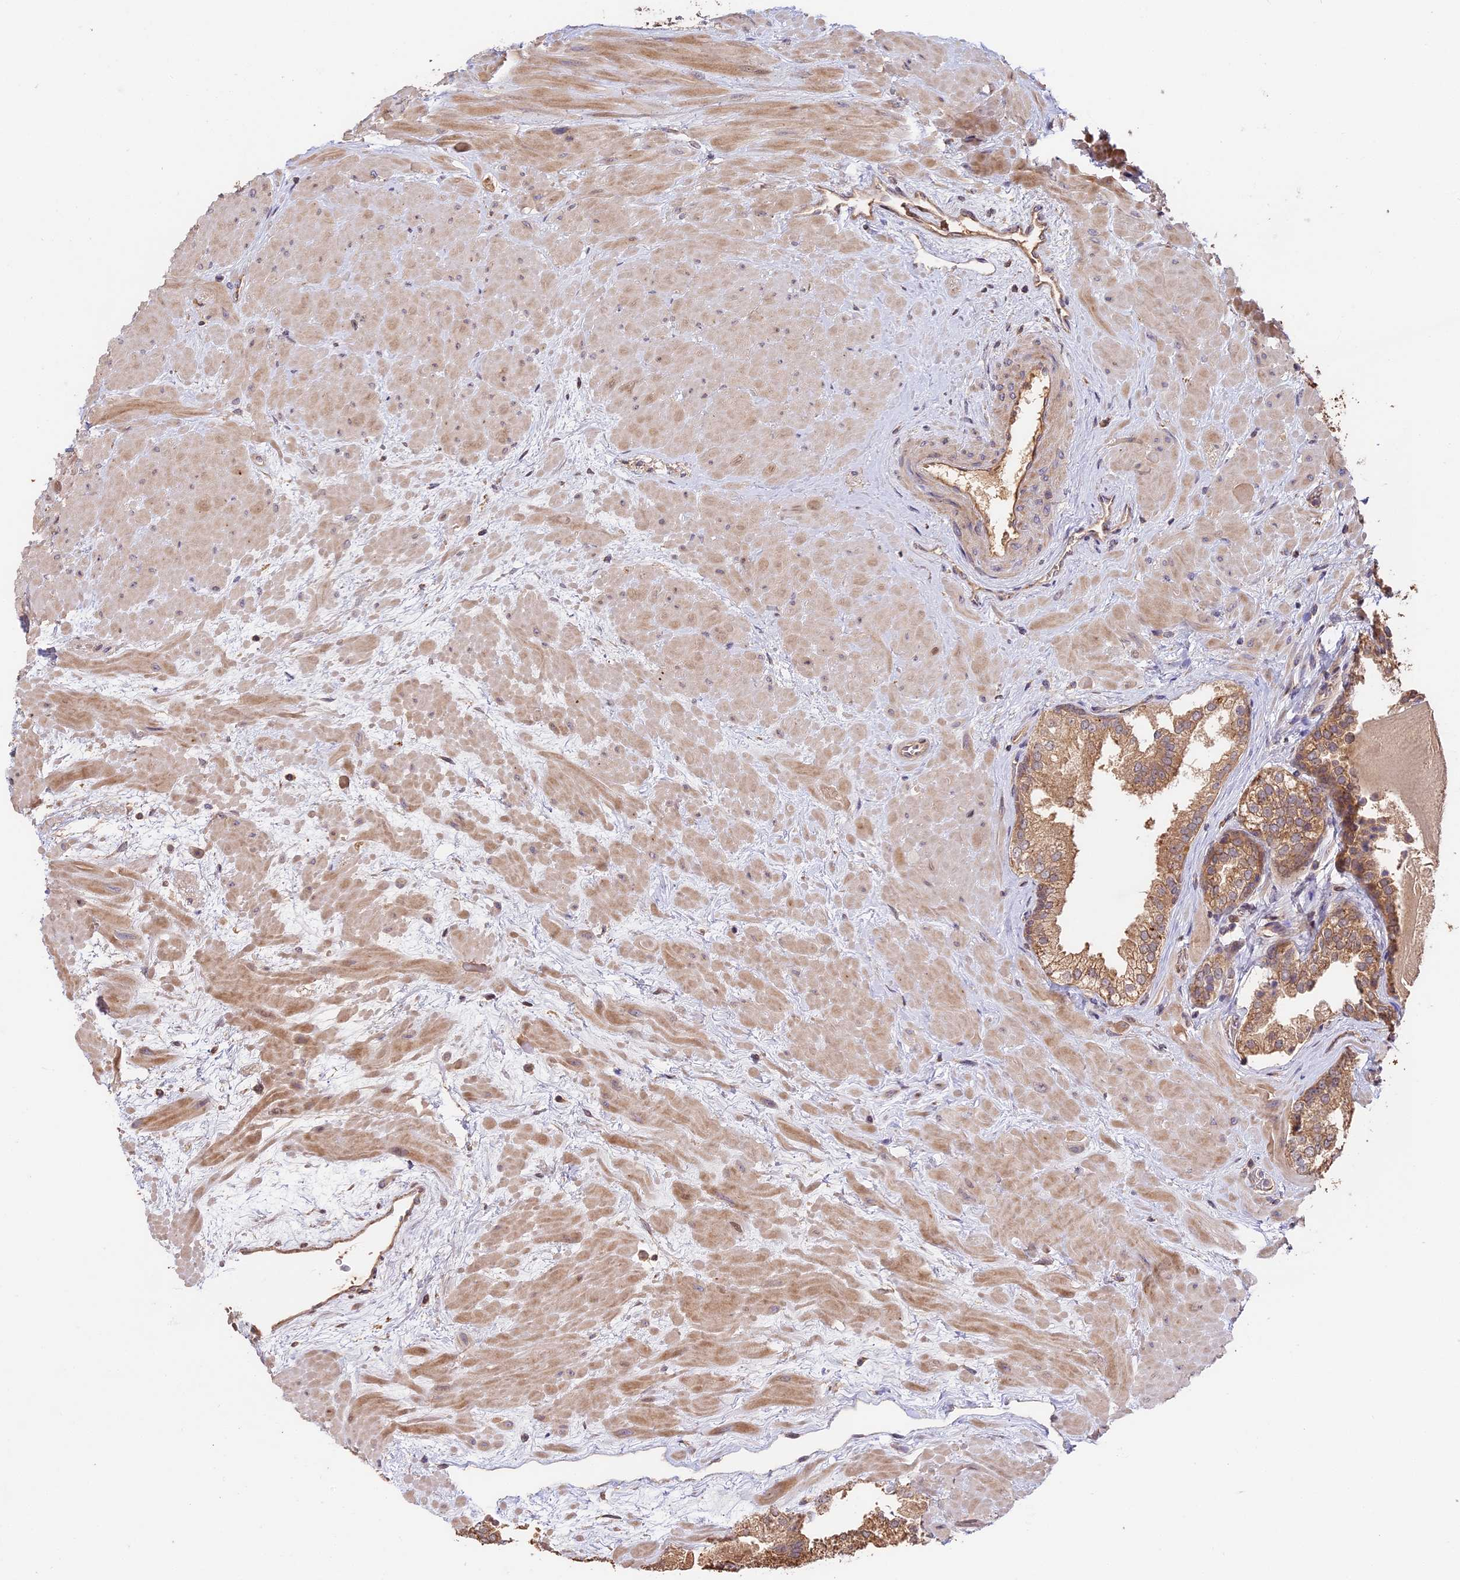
{"staining": {"intensity": "moderate", "quantity": ">75%", "location": "cytoplasmic/membranous"}, "tissue": "prostate", "cell_type": "Glandular cells", "image_type": "normal", "snomed": [{"axis": "morphology", "description": "Normal tissue, NOS"}, {"axis": "topography", "description": "Prostate"}], "caption": "Glandular cells show medium levels of moderate cytoplasmic/membranous staining in about >75% of cells in normal human prostate.", "gene": "PPP1R37", "patient": {"sex": "male", "age": 48}}